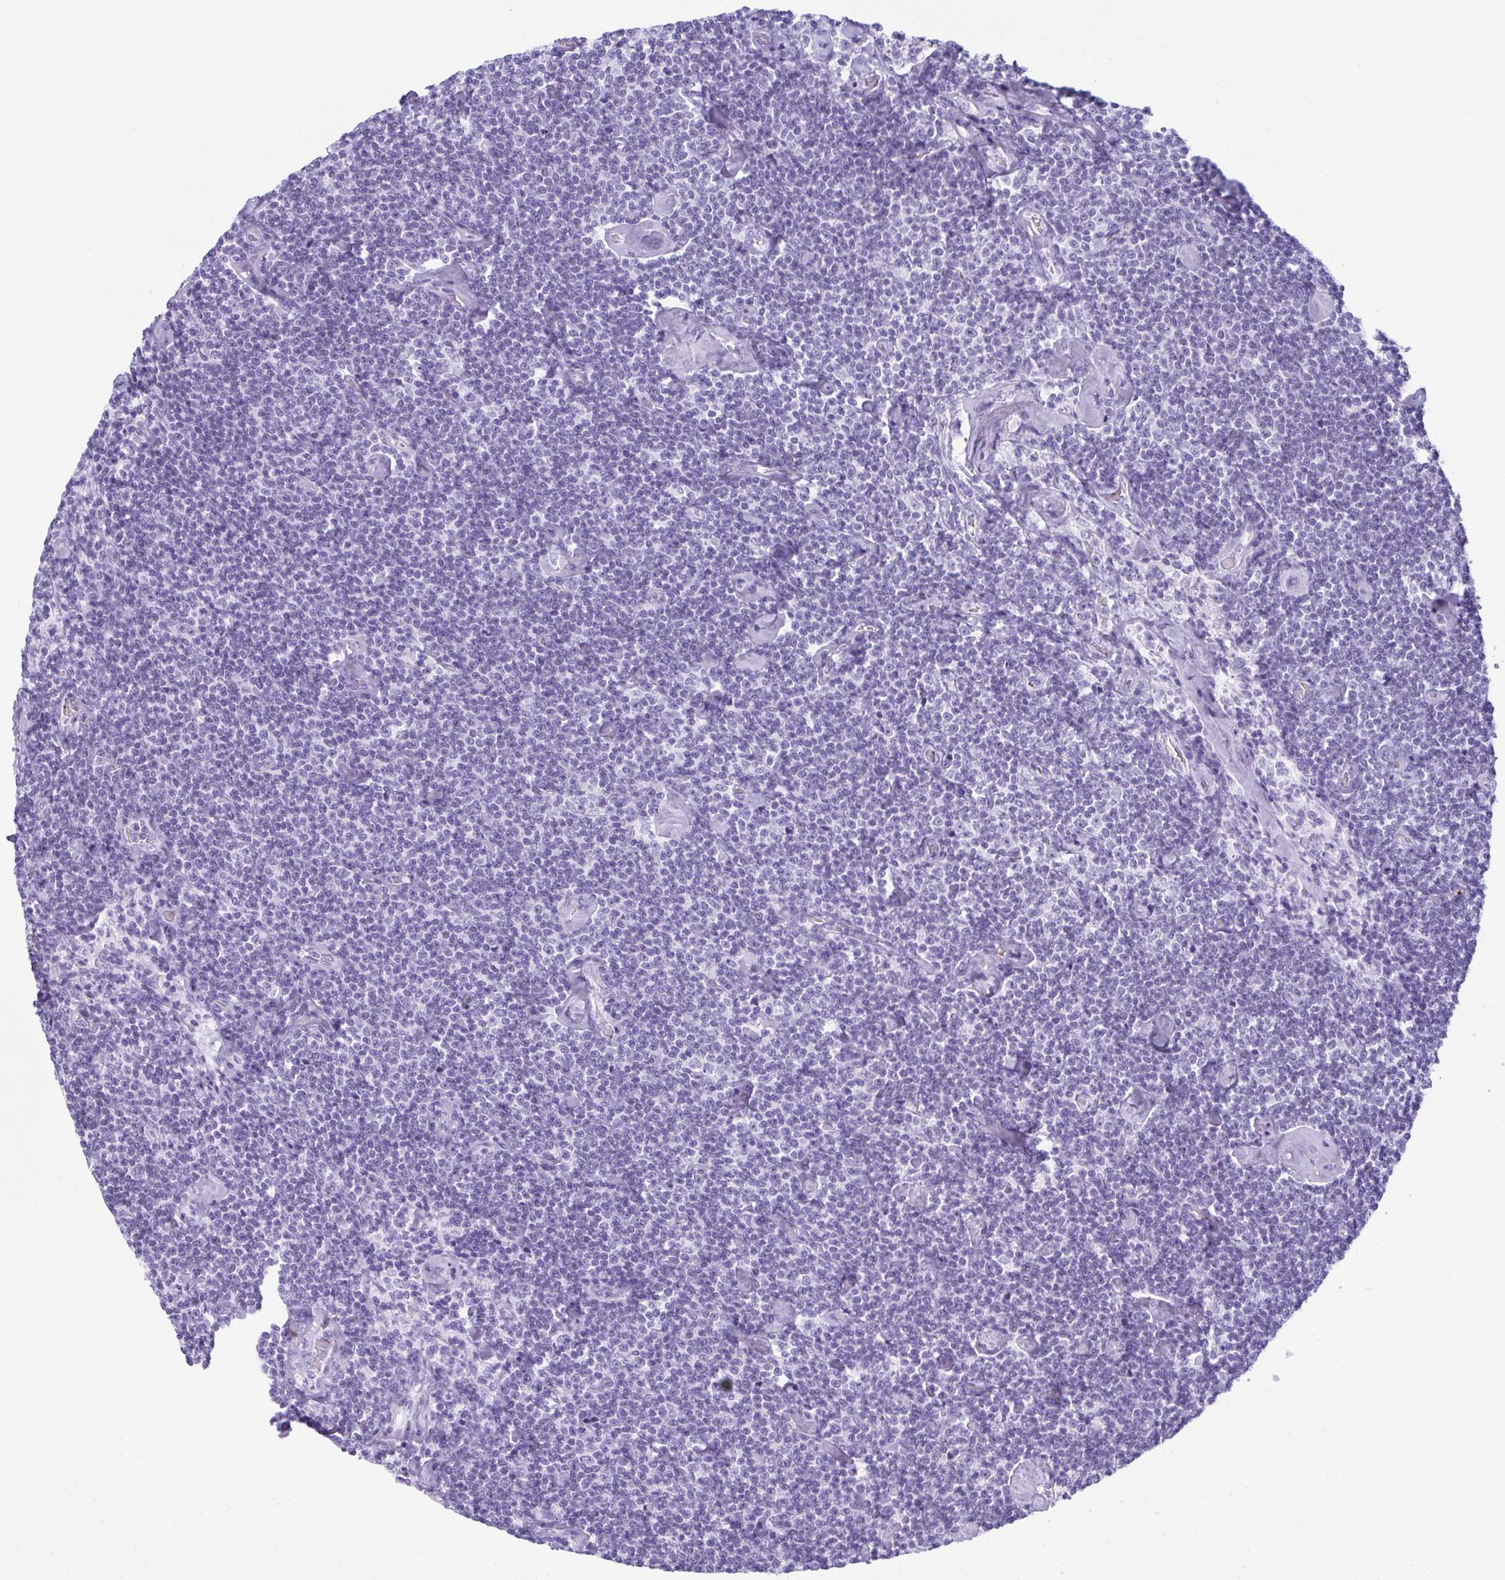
{"staining": {"intensity": "negative", "quantity": "none", "location": "none"}, "tissue": "lymphoma", "cell_type": "Tumor cells", "image_type": "cancer", "snomed": [{"axis": "morphology", "description": "Malignant lymphoma, non-Hodgkin's type, Low grade"}, {"axis": "topography", "description": "Lymph node"}], "caption": "This histopathology image is of lymphoma stained with immunohistochemistry (IHC) to label a protein in brown with the nuclei are counter-stained blue. There is no expression in tumor cells.", "gene": "TCEAL3", "patient": {"sex": "male", "age": 81}}